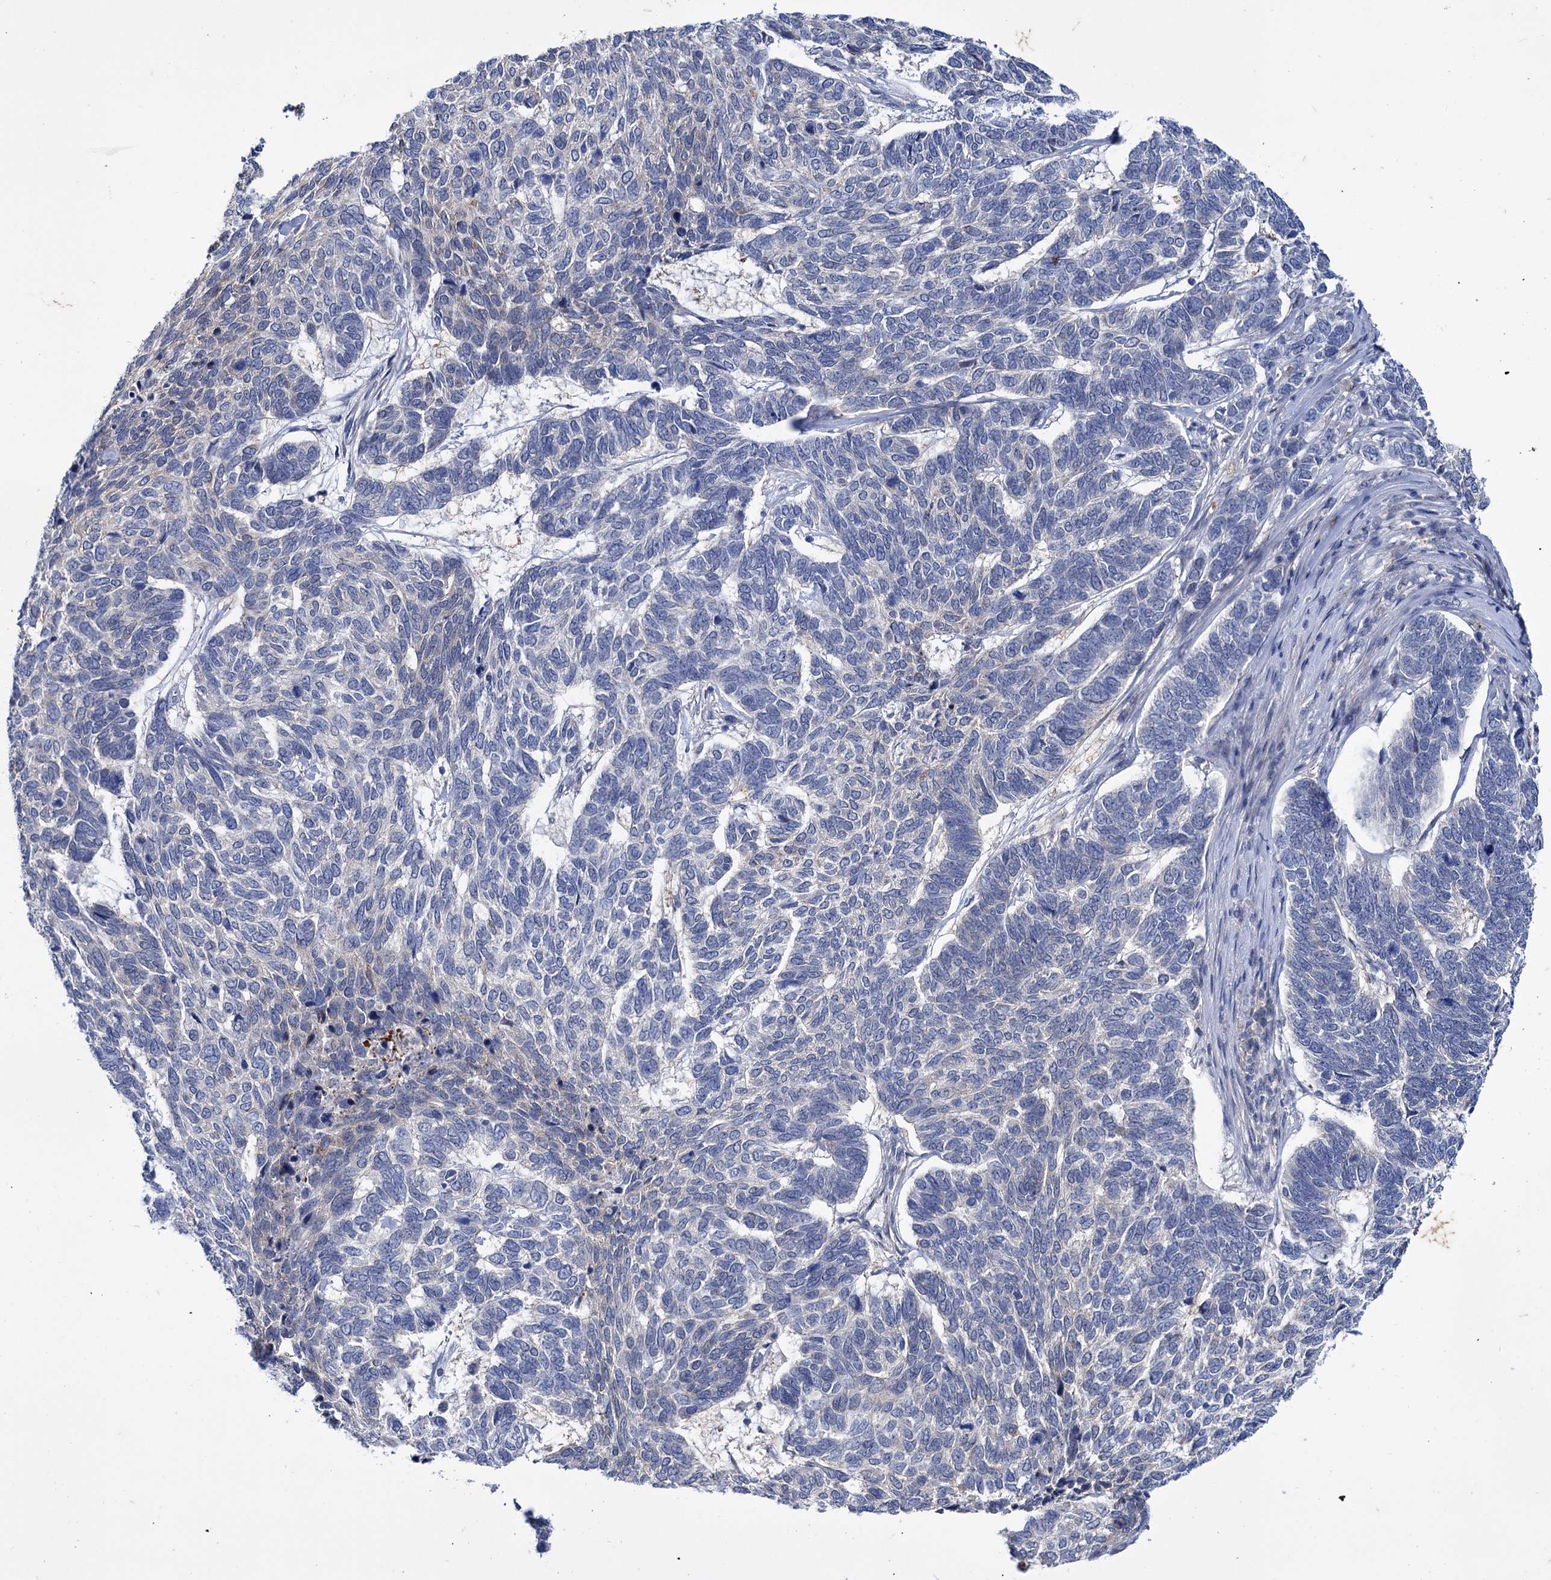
{"staining": {"intensity": "negative", "quantity": "none", "location": "none"}, "tissue": "skin cancer", "cell_type": "Tumor cells", "image_type": "cancer", "snomed": [{"axis": "morphology", "description": "Basal cell carcinoma"}, {"axis": "topography", "description": "Skin"}], "caption": "The histopathology image reveals no significant staining in tumor cells of skin cancer (basal cell carcinoma). (DAB (3,3'-diaminobenzidine) immunohistochemistry (IHC), high magnification).", "gene": "MID1IP1", "patient": {"sex": "female", "age": 65}}